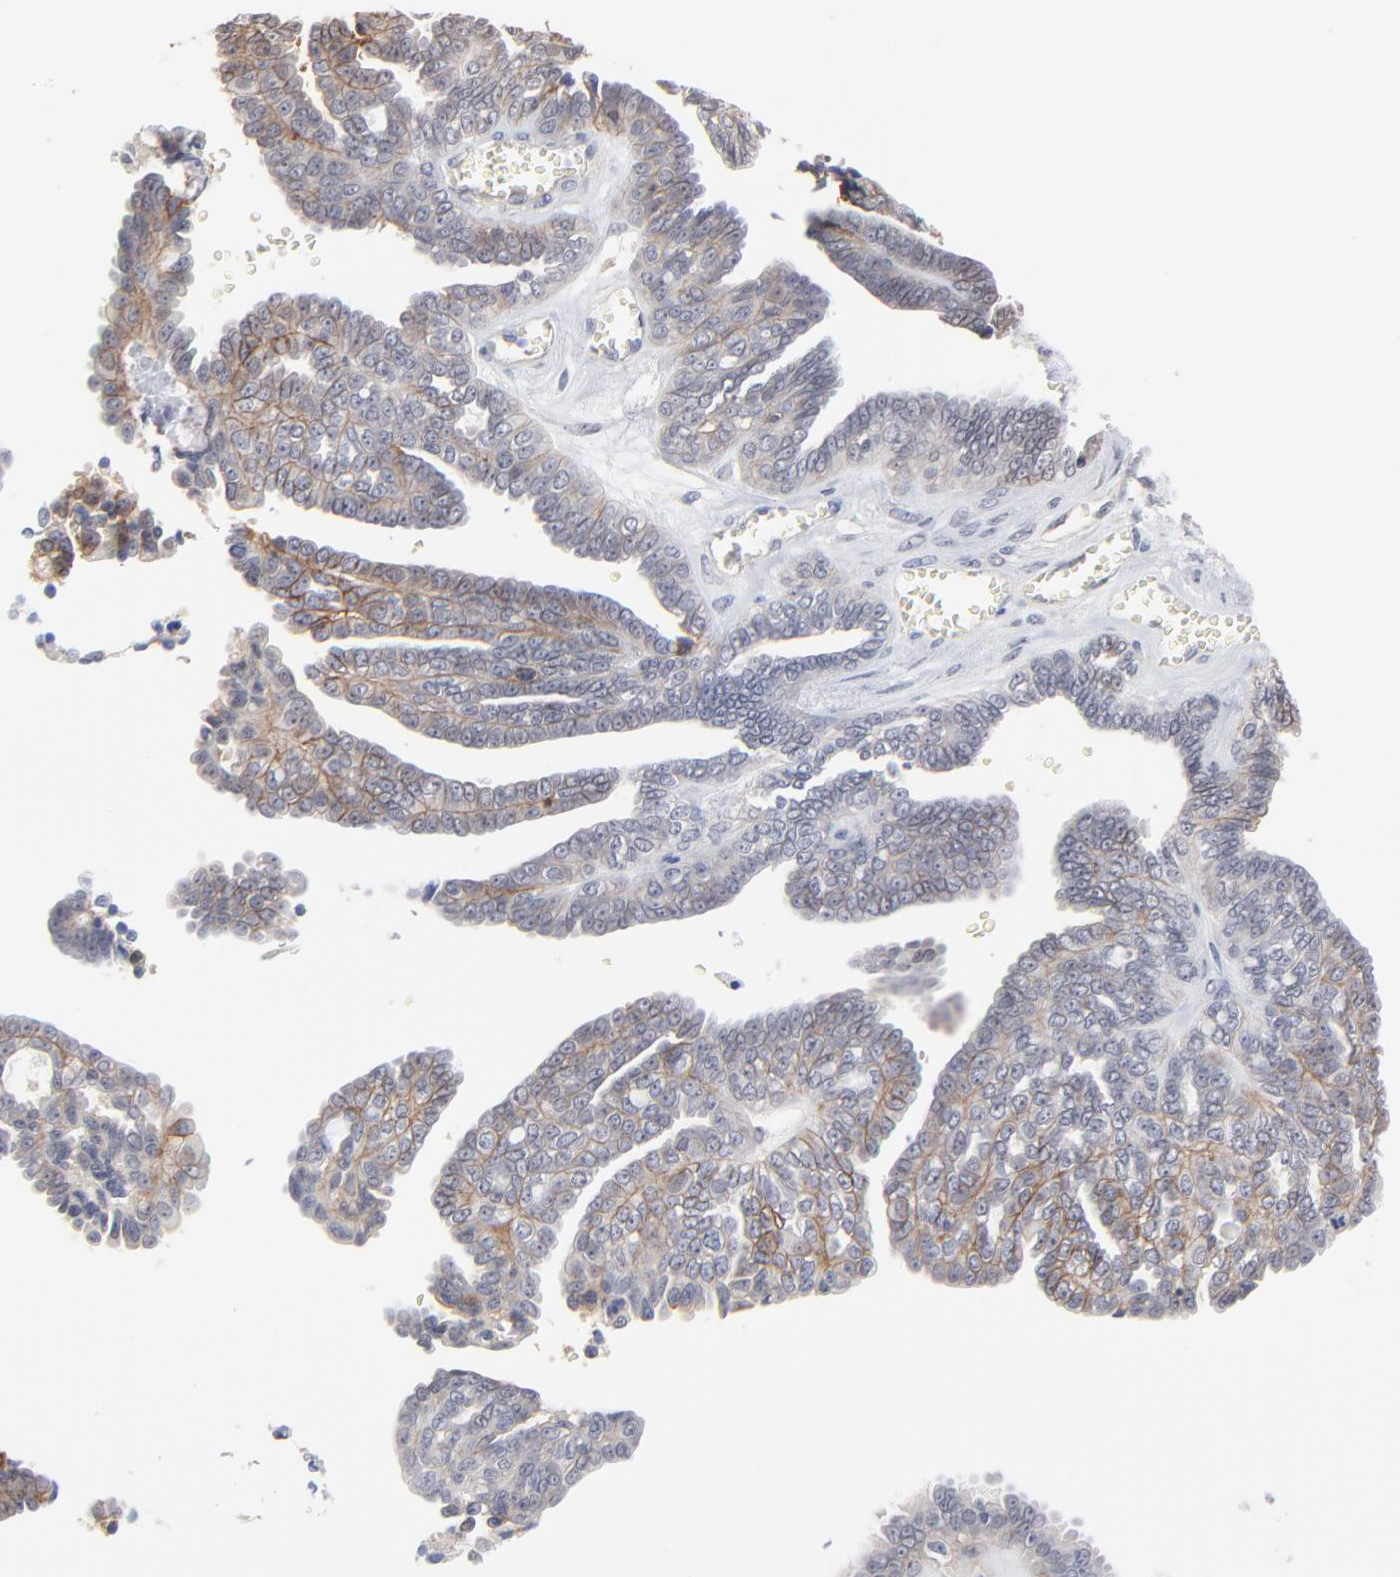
{"staining": {"intensity": "moderate", "quantity": "25%-75%", "location": "cytoplasmic/membranous"}, "tissue": "ovarian cancer", "cell_type": "Tumor cells", "image_type": "cancer", "snomed": [{"axis": "morphology", "description": "Cystadenocarcinoma, serous, NOS"}, {"axis": "topography", "description": "Ovary"}], "caption": "Brown immunohistochemical staining in human ovarian cancer demonstrates moderate cytoplasmic/membranous staining in about 25%-75% of tumor cells.", "gene": "SLC16A1", "patient": {"sex": "female", "age": 71}}